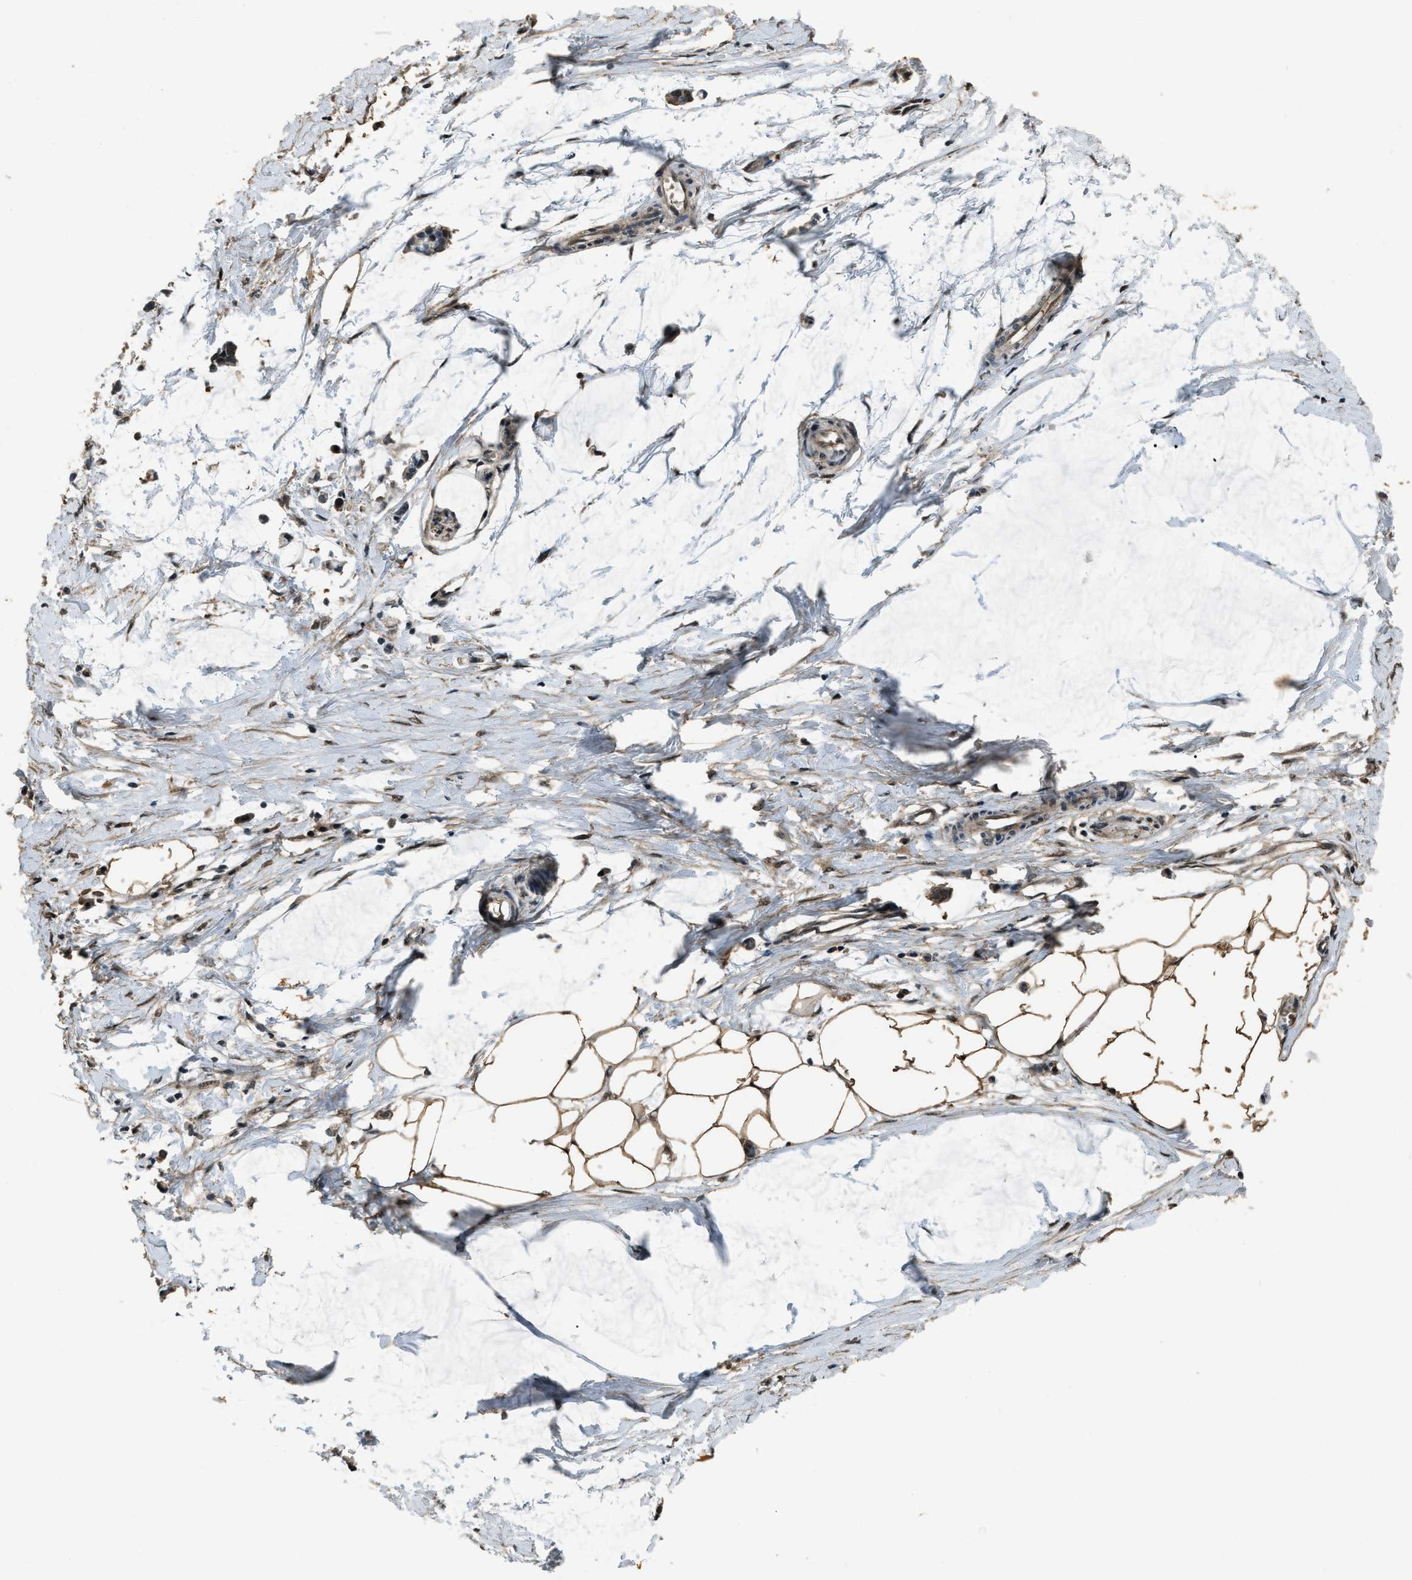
{"staining": {"intensity": "moderate", "quantity": ">75%", "location": "cytoplasmic/membranous"}, "tissue": "adipose tissue", "cell_type": "Adipocytes", "image_type": "normal", "snomed": [{"axis": "morphology", "description": "Normal tissue, NOS"}, {"axis": "morphology", "description": "Adenocarcinoma, NOS"}, {"axis": "topography", "description": "Colon"}, {"axis": "topography", "description": "Peripheral nerve tissue"}], "caption": "IHC staining of benign adipose tissue, which displays medium levels of moderate cytoplasmic/membranous expression in about >75% of adipocytes indicating moderate cytoplasmic/membranous protein positivity. The staining was performed using DAB (3,3'-diaminobenzidine) (brown) for protein detection and nuclei were counterstained in hematoxylin (blue).", "gene": "NUDCD3", "patient": {"sex": "male", "age": 14}}